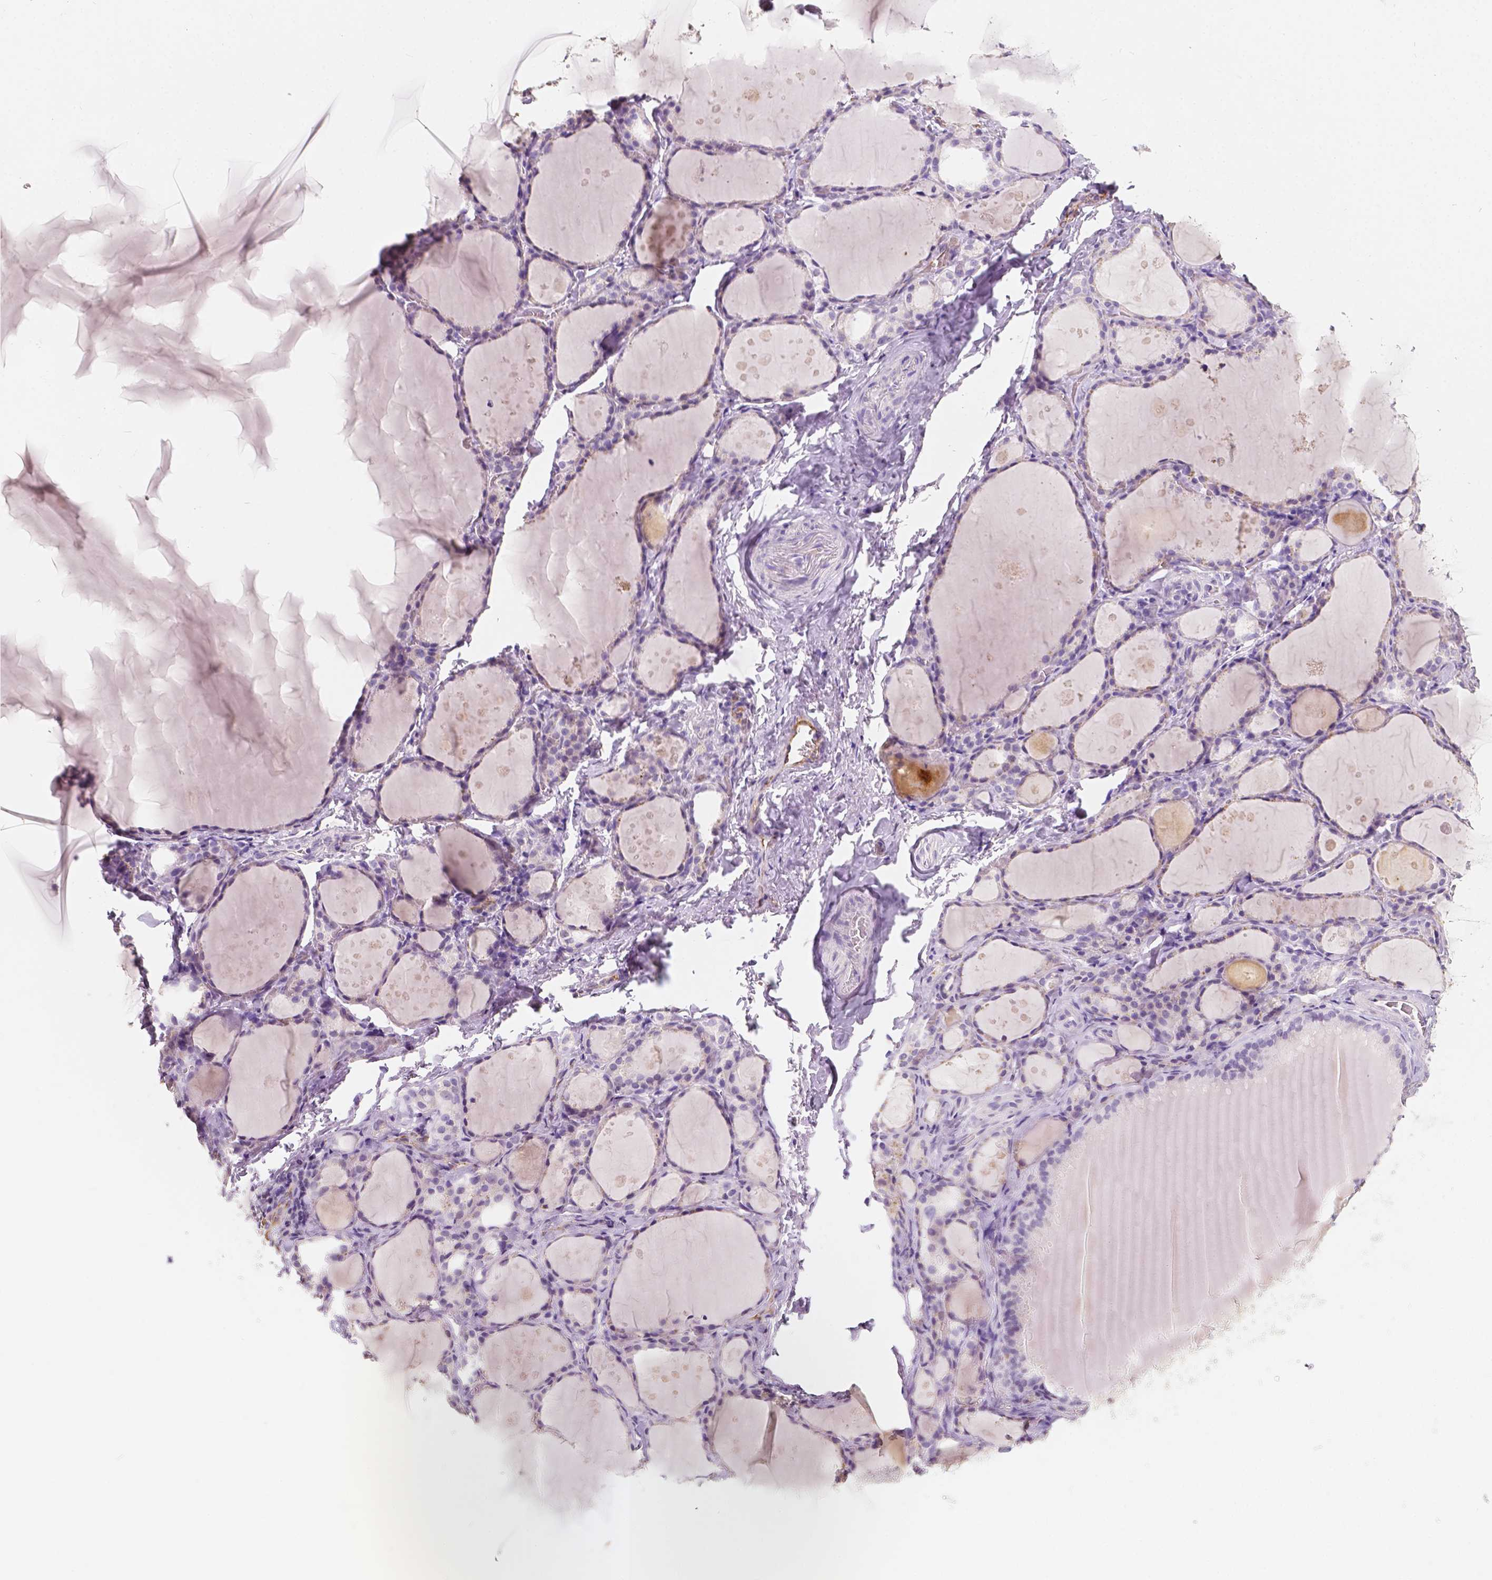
{"staining": {"intensity": "negative", "quantity": "none", "location": "none"}, "tissue": "thyroid gland", "cell_type": "Glandular cells", "image_type": "normal", "snomed": [{"axis": "morphology", "description": "Normal tissue, NOS"}, {"axis": "topography", "description": "Thyroid gland"}], "caption": "A high-resolution histopathology image shows IHC staining of unremarkable thyroid gland, which shows no significant expression in glandular cells.", "gene": "SLC22A4", "patient": {"sex": "male", "age": 68}}